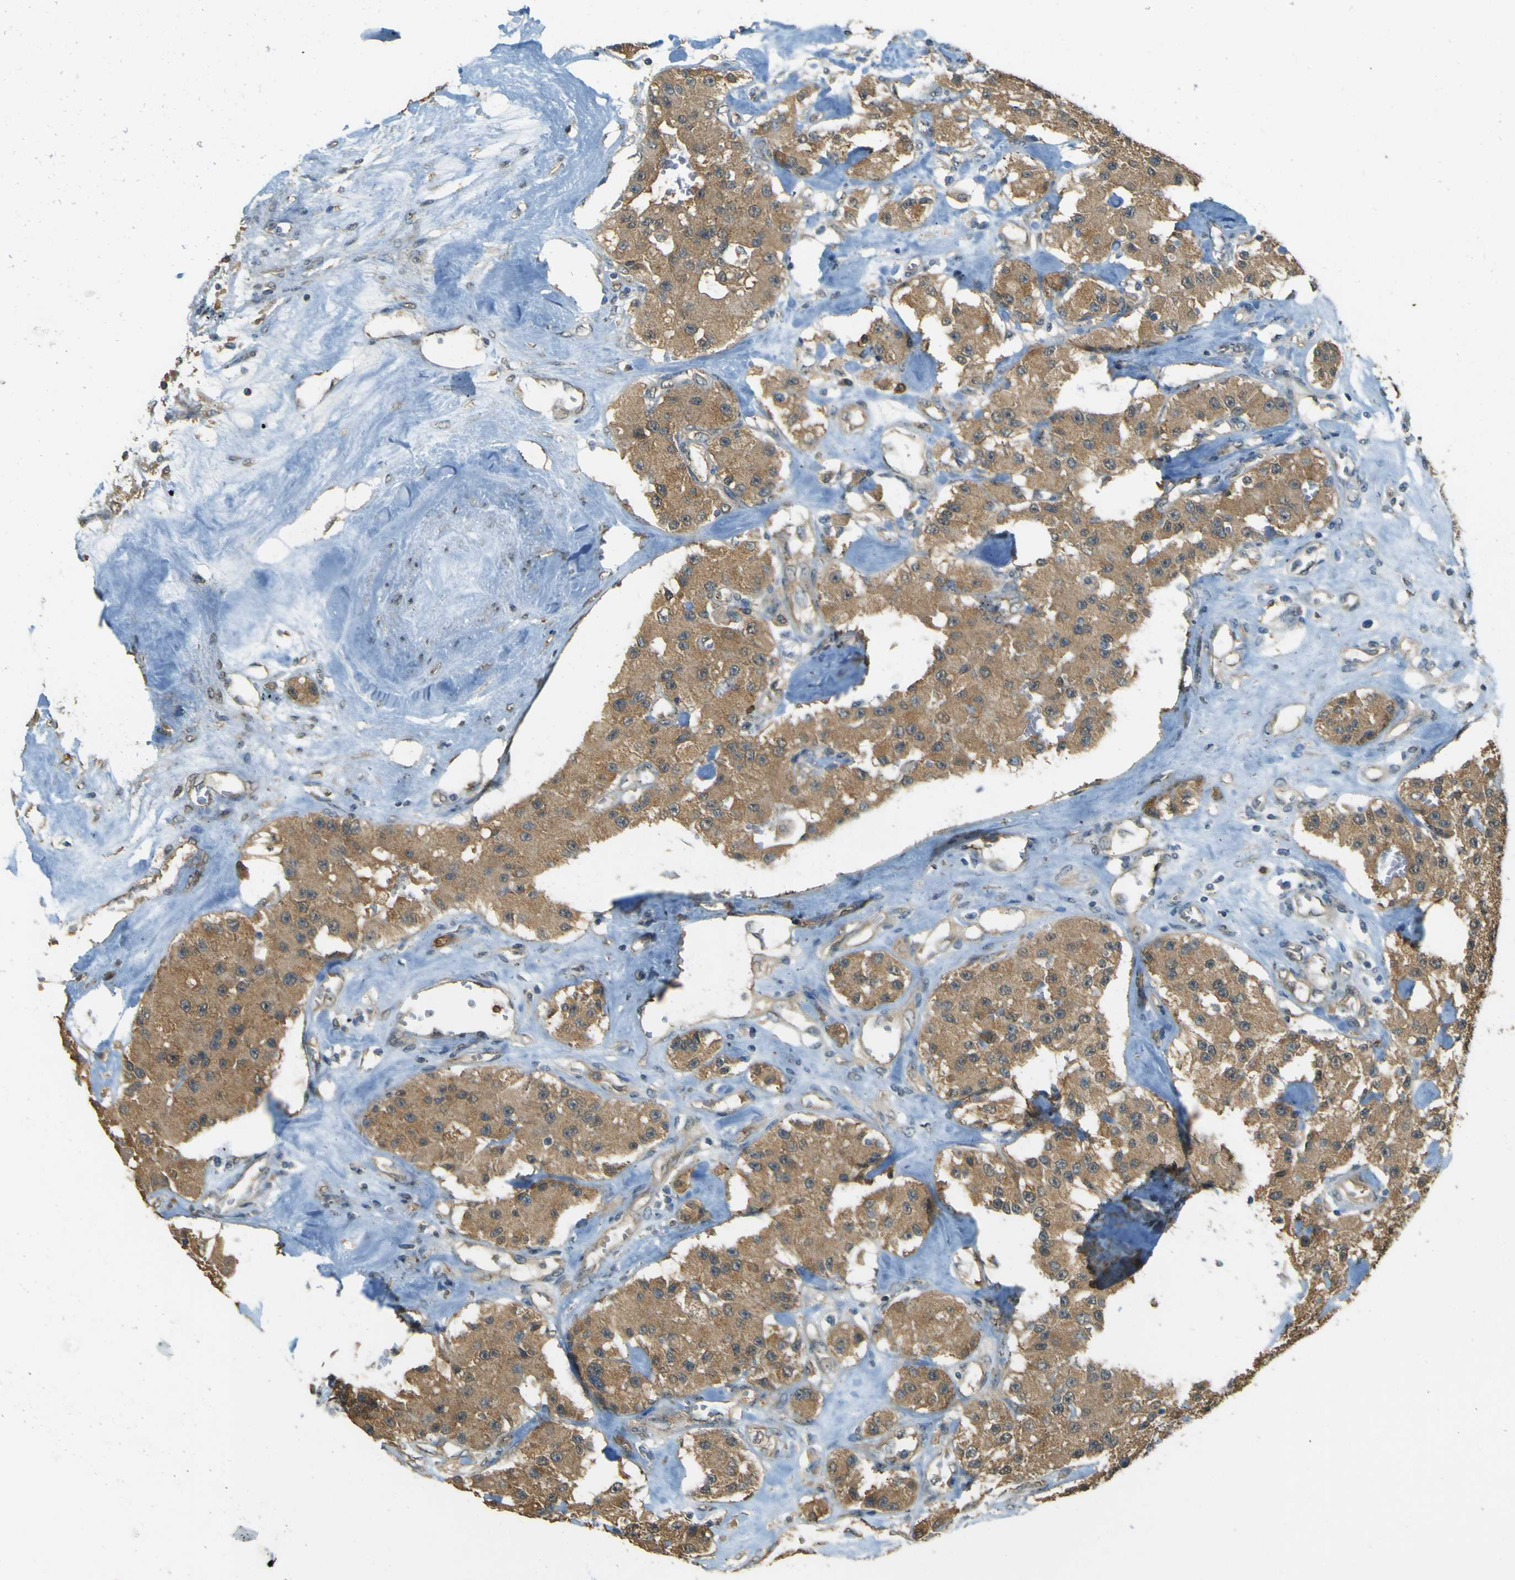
{"staining": {"intensity": "moderate", "quantity": ">75%", "location": "cytoplasmic/membranous"}, "tissue": "carcinoid", "cell_type": "Tumor cells", "image_type": "cancer", "snomed": [{"axis": "morphology", "description": "Carcinoid, malignant, NOS"}, {"axis": "topography", "description": "Pancreas"}], "caption": "Immunohistochemical staining of human carcinoid demonstrates medium levels of moderate cytoplasmic/membranous staining in approximately >75% of tumor cells. The staining is performed using DAB (3,3'-diaminobenzidine) brown chromogen to label protein expression. The nuclei are counter-stained blue using hematoxylin.", "gene": "GOLGA1", "patient": {"sex": "male", "age": 41}}